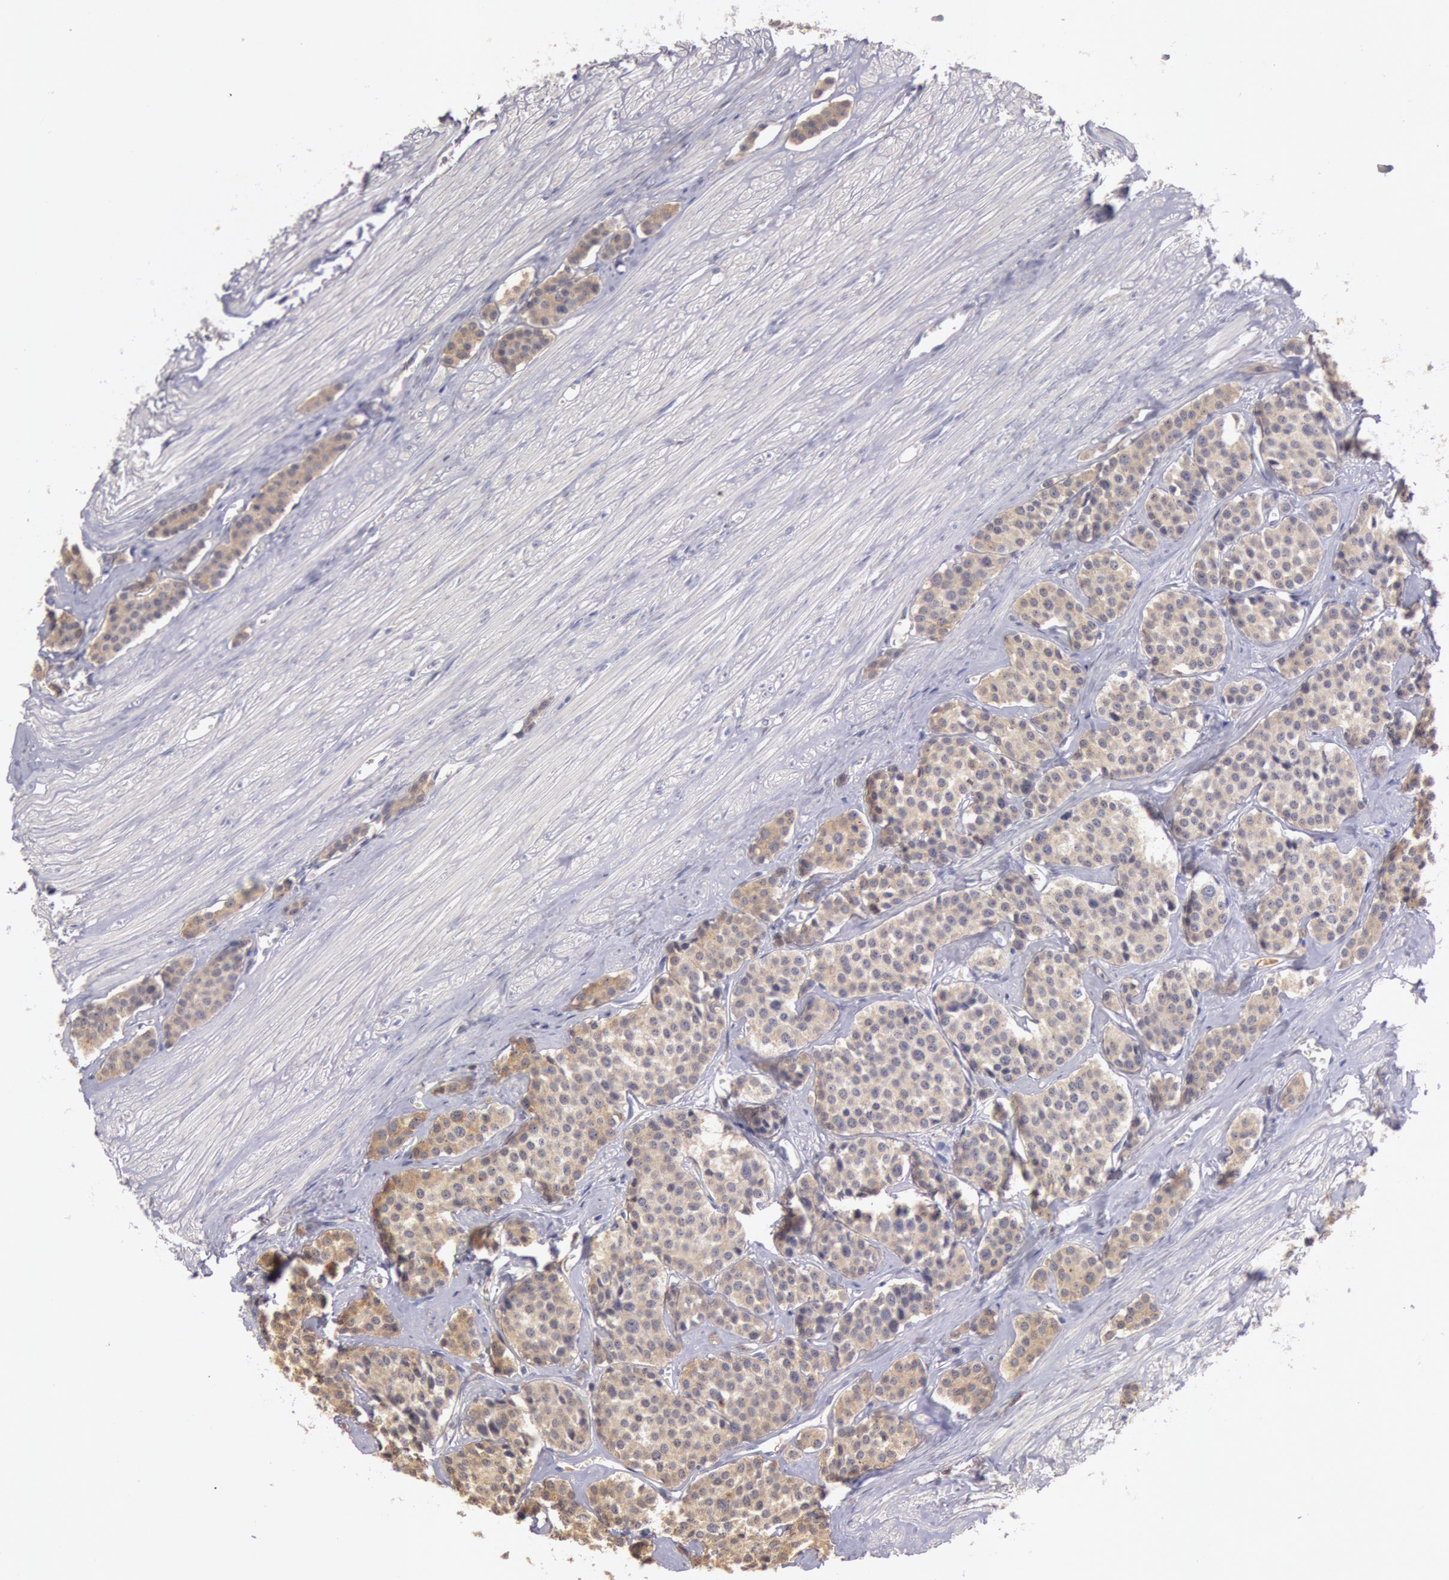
{"staining": {"intensity": "negative", "quantity": "none", "location": "none"}, "tissue": "carcinoid", "cell_type": "Tumor cells", "image_type": "cancer", "snomed": [{"axis": "morphology", "description": "Carcinoid, malignant, NOS"}, {"axis": "topography", "description": "Small intestine"}], "caption": "Immunohistochemistry (IHC) of human carcinoid exhibits no expression in tumor cells.", "gene": "C1R", "patient": {"sex": "male", "age": 60}}